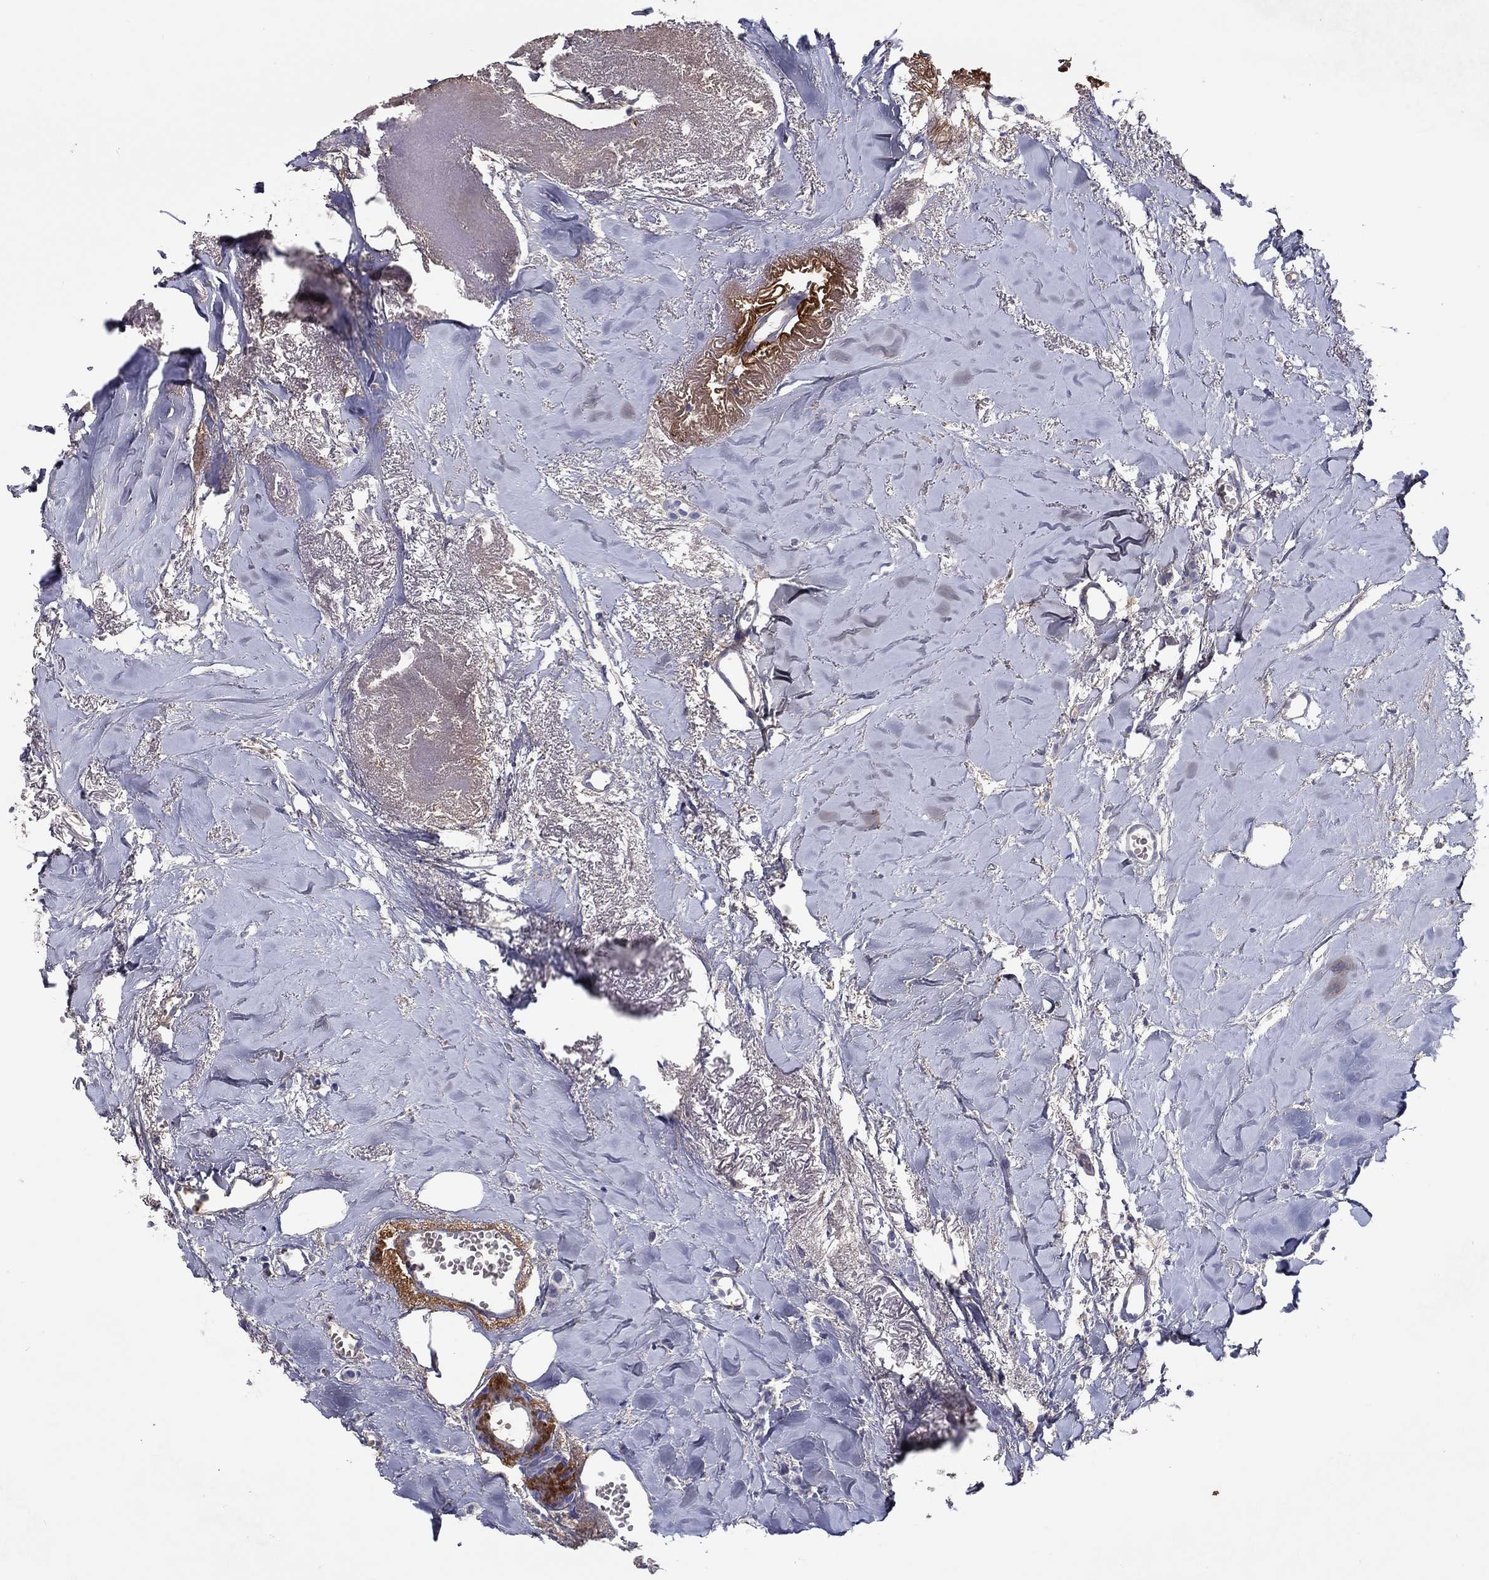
{"staining": {"intensity": "negative", "quantity": "none", "location": "none"}, "tissue": "breast cancer", "cell_type": "Tumor cells", "image_type": "cancer", "snomed": [{"axis": "morphology", "description": "Duct carcinoma"}, {"axis": "topography", "description": "Breast"}], "caption": "This is a micrograph of IHC staining of breast cancer, which shows no expression in tumor cells. The staining is performed using DAB (3,3'-diaminobenzidine) brown chromogen with nuclei counter-stained in using hematoxylin.", "gene": "TGFBI", "patient": {"sex": "female", "age": 85}}